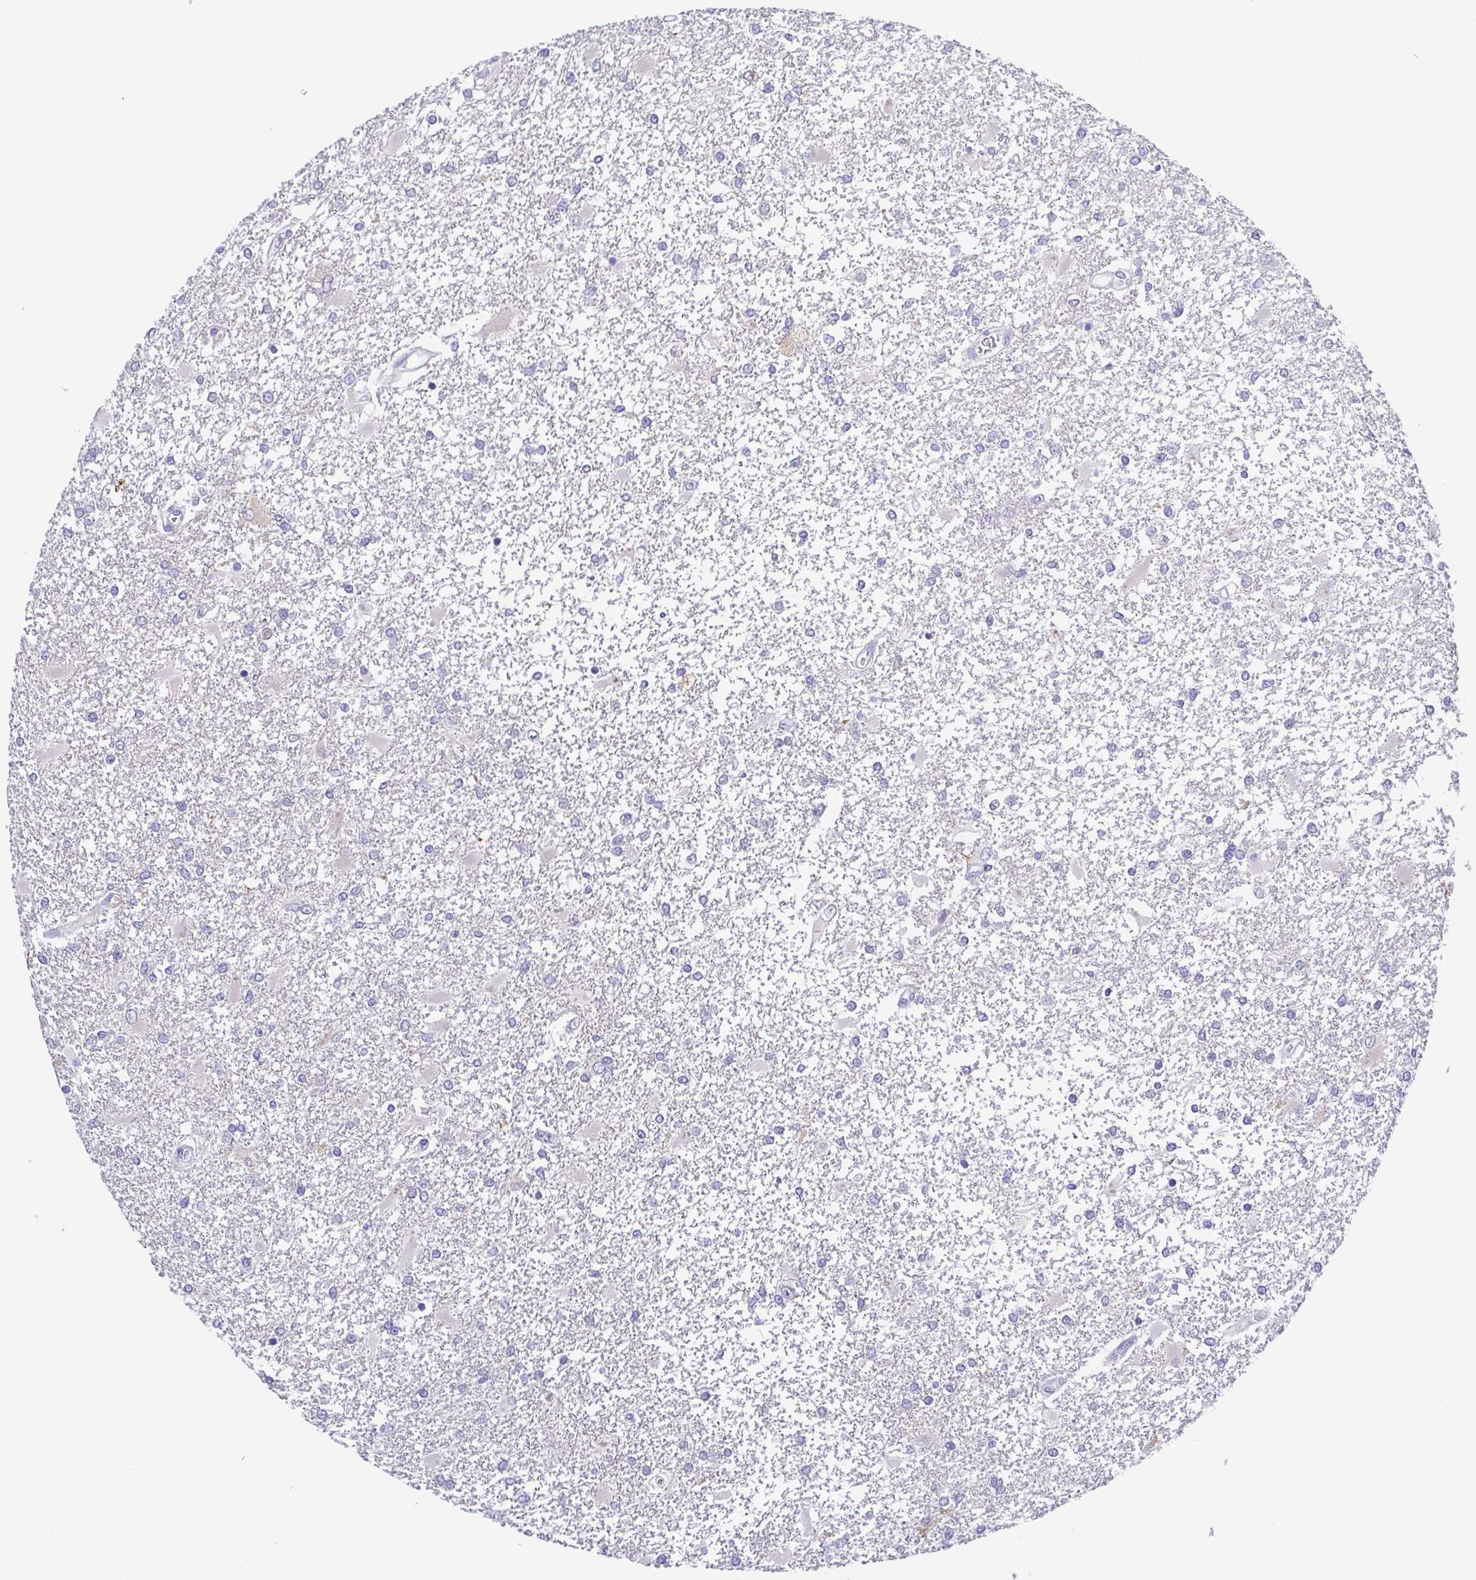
{"staining": {"intensity": "negative", "quantity": "none", "location": "none"}, "tissue": "glioma", "cell_type": "Tumor cells", "image_type": "cancer", "snomed": [{"axis": "morphology", "description": "Glioma, malignant, High grade"}, {"axis": "topography", "description": "Cerebral cortex"}], "caption": "This is an IHC histopathology image of human malignant glioma (high-grade). There is no staining in tumor cells.", "gene": "MUCL3", "patient": {"sex": "male", "age": 79}}